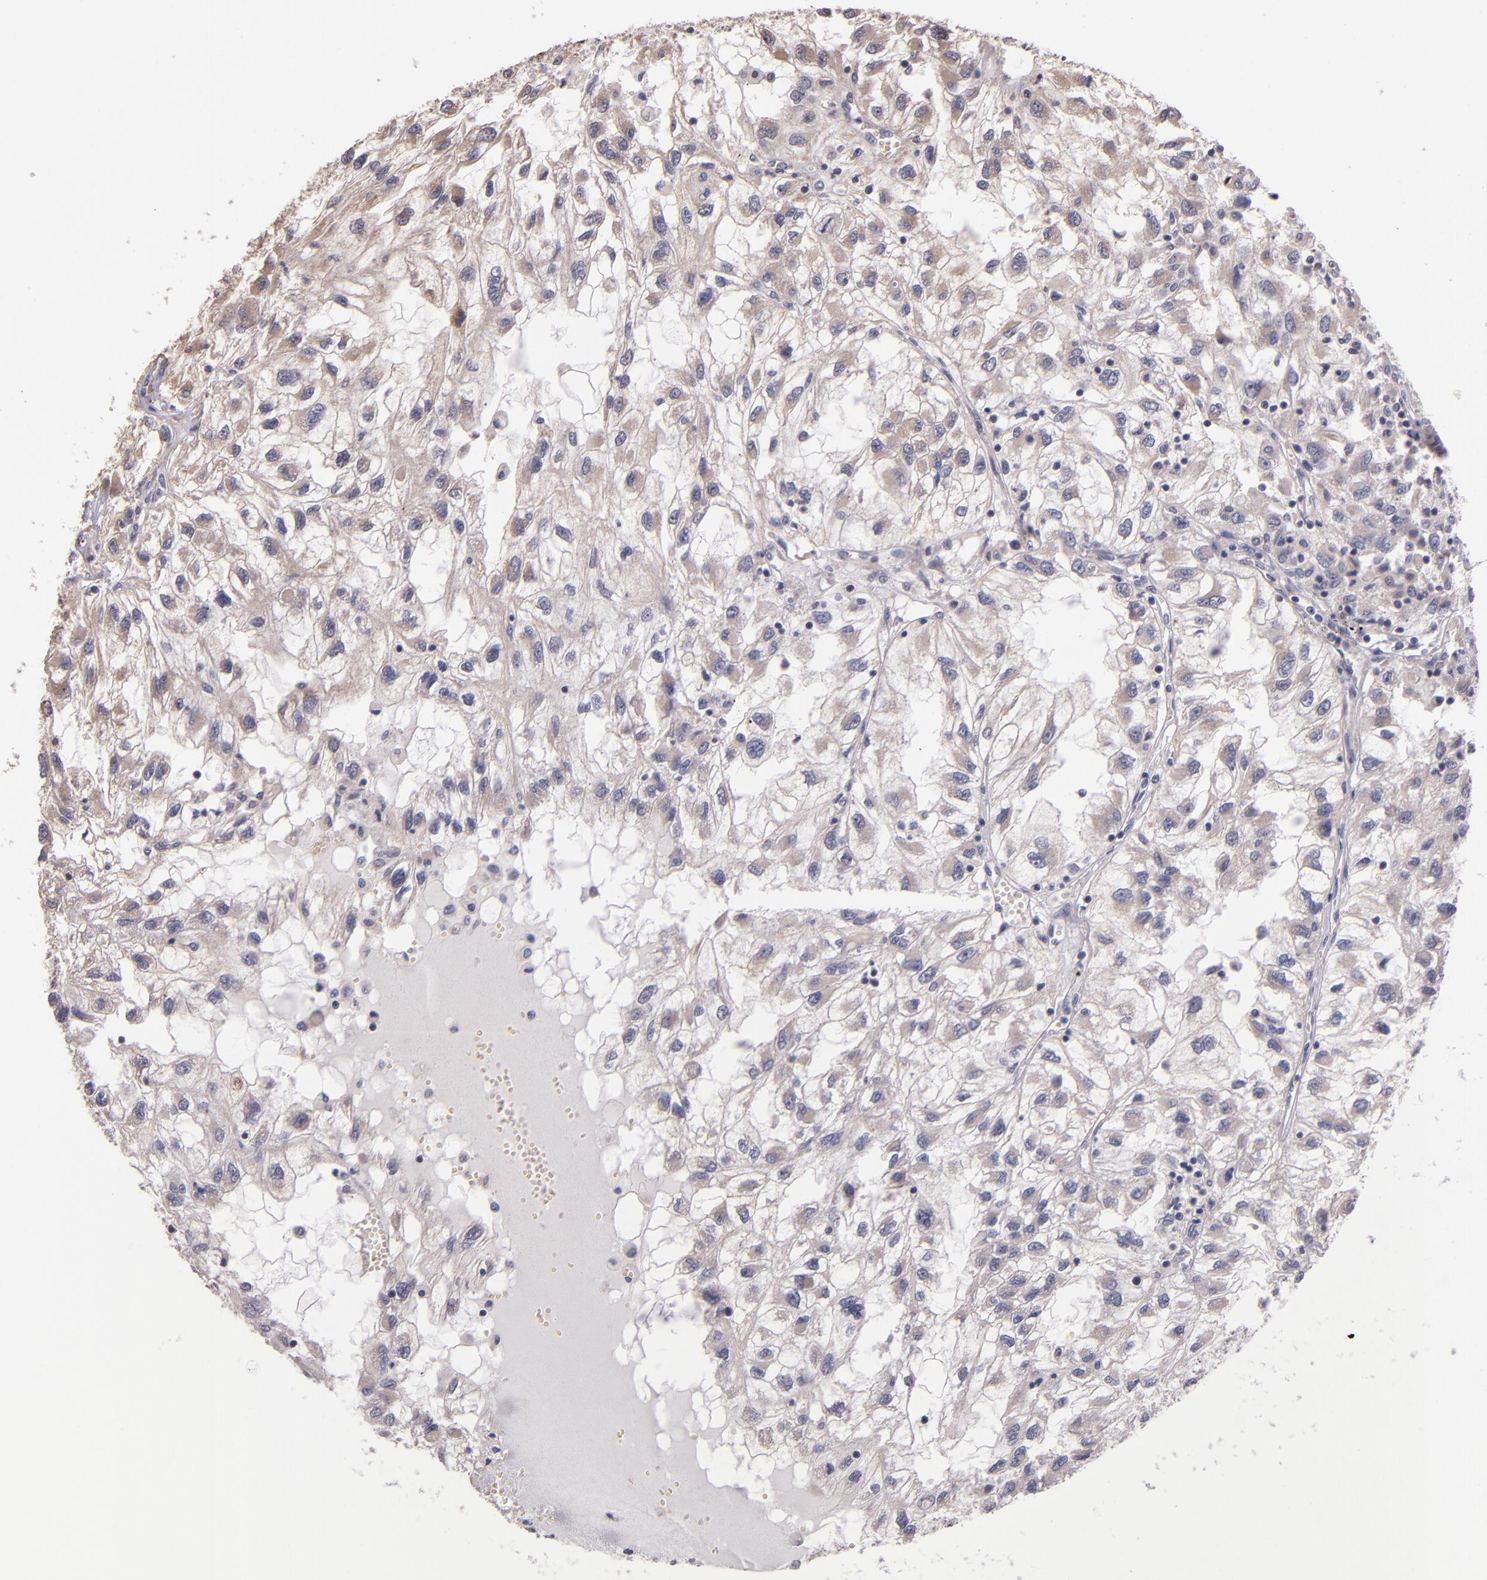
{"staining": {"intensity": "weak", "quantity": ">75%", "location": "cytoplasmic/membranous"}, "tissue": "renal cancer", "cell_type": "Tumor cells", "image_type": "cancer", "snomed": [{"axis": "morphology", "description": "Normal tissue, NOS"}, {"axis": "morphology", "description": "Adenocarcinoma, NOS"}, {"axis": "topography", "description": "Kidney"}], "caption": "This is a photomicrograph of immunohistochemistry staining of adenocarcinoma (renal), which shows weak positivity in the cytoplasmic/membranous of tumor cells.", "gene": "SHC1", "patient": {"sex": "male", "age": 71}}